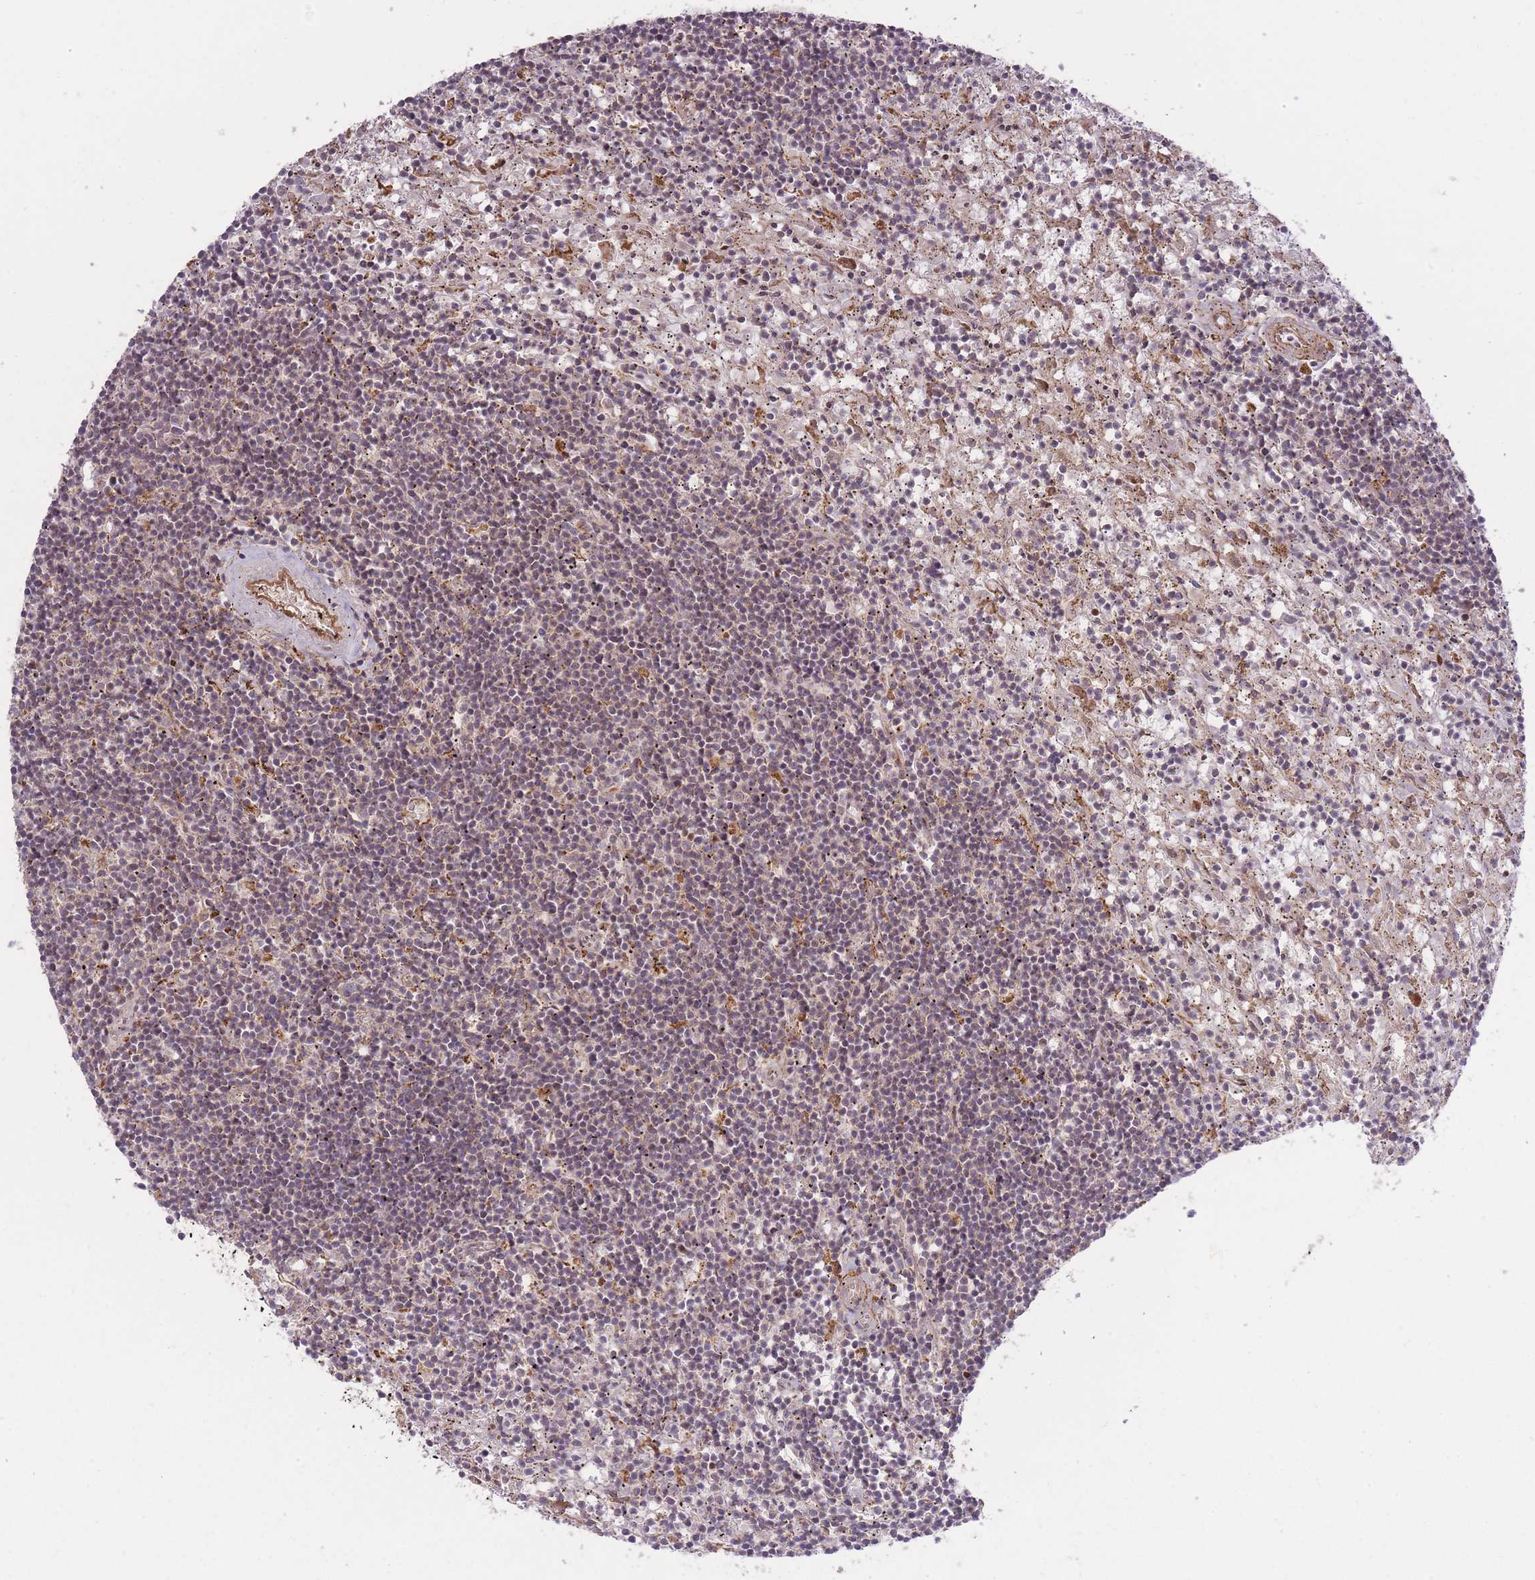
{"staining": {"intensity": "negative", "quantity": "none", "location": "none"}, "tissue": "lymphoma", "cell_type": "Tumor cells", "image_type": "cancer", "snomed": [{"axis": "morphology", "description": "Malignant lymphoma, non-Hodgkin's type, Low grade"}, {"axis": "topography", "description": "Spleen"}], "caption": "High magnification brightfield microscopy of lymphoma stained with DAB (brown) and counterstained with hematoxylin (blue): tumor cells show no significant staining.", "gene": "ZNF391", "patient": {"sex": "male", "age": 76}}